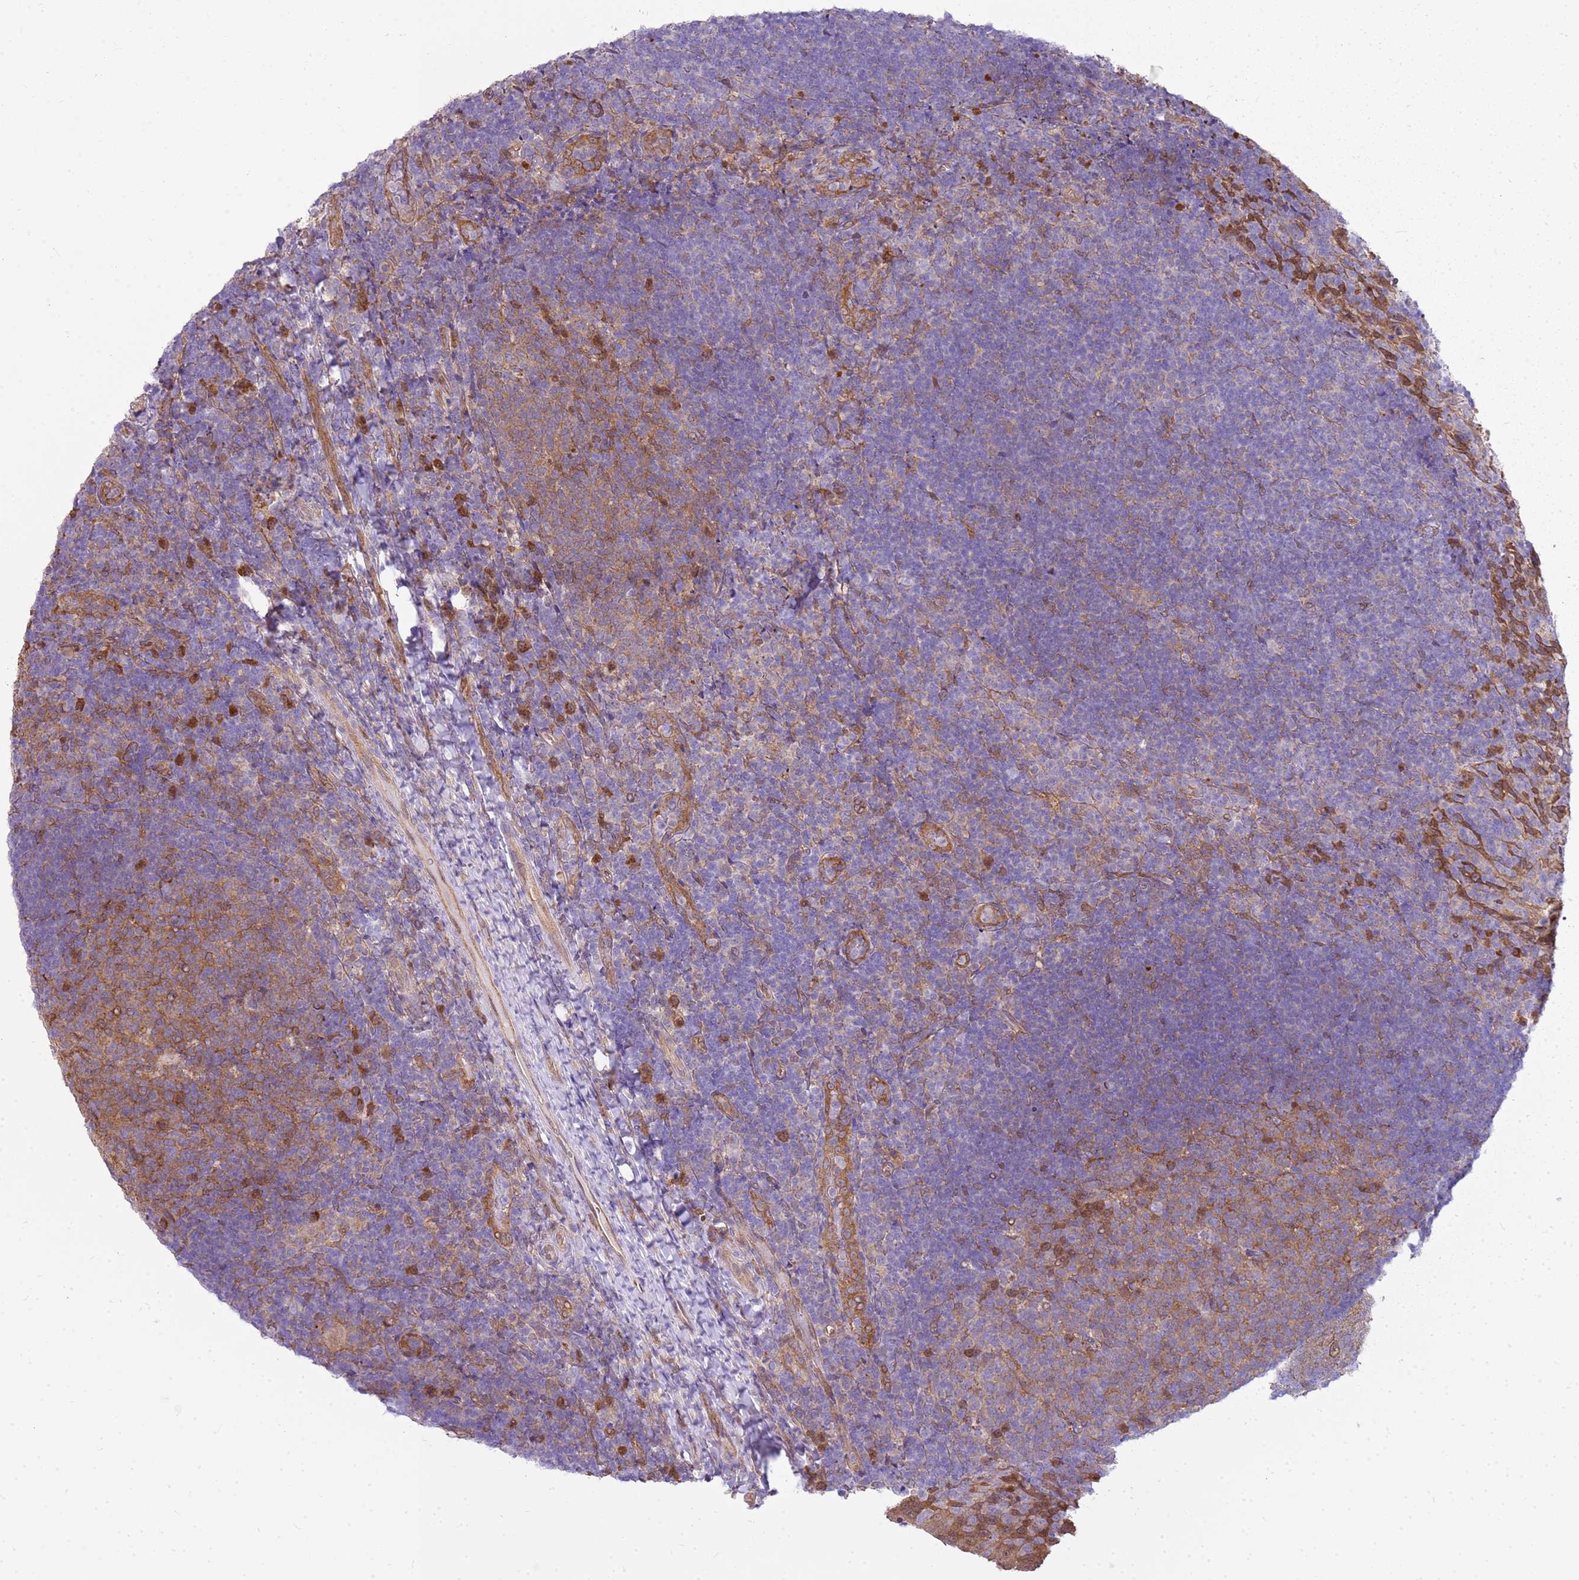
{"staining": {"intensity": "moderate", "quantity": ">75%", "location": "cytoplasmic/membranous"}, "tissue": "tonsil", "cell_type": "Germinal center cells", "image_type": "normal", "snomed": [{"axis": "morphology", "description": "Normal tissue, NOS"}, {"axis": "topography", "description": "Tonsil"}], "caption": "Germinal center cells display medium levels of moderate cytoplasmic/membranous positivity in approximately >75% of cells in benign tonsil.", "gene": "YWHAE", "patient": {"sex": "female", "age": 10}}